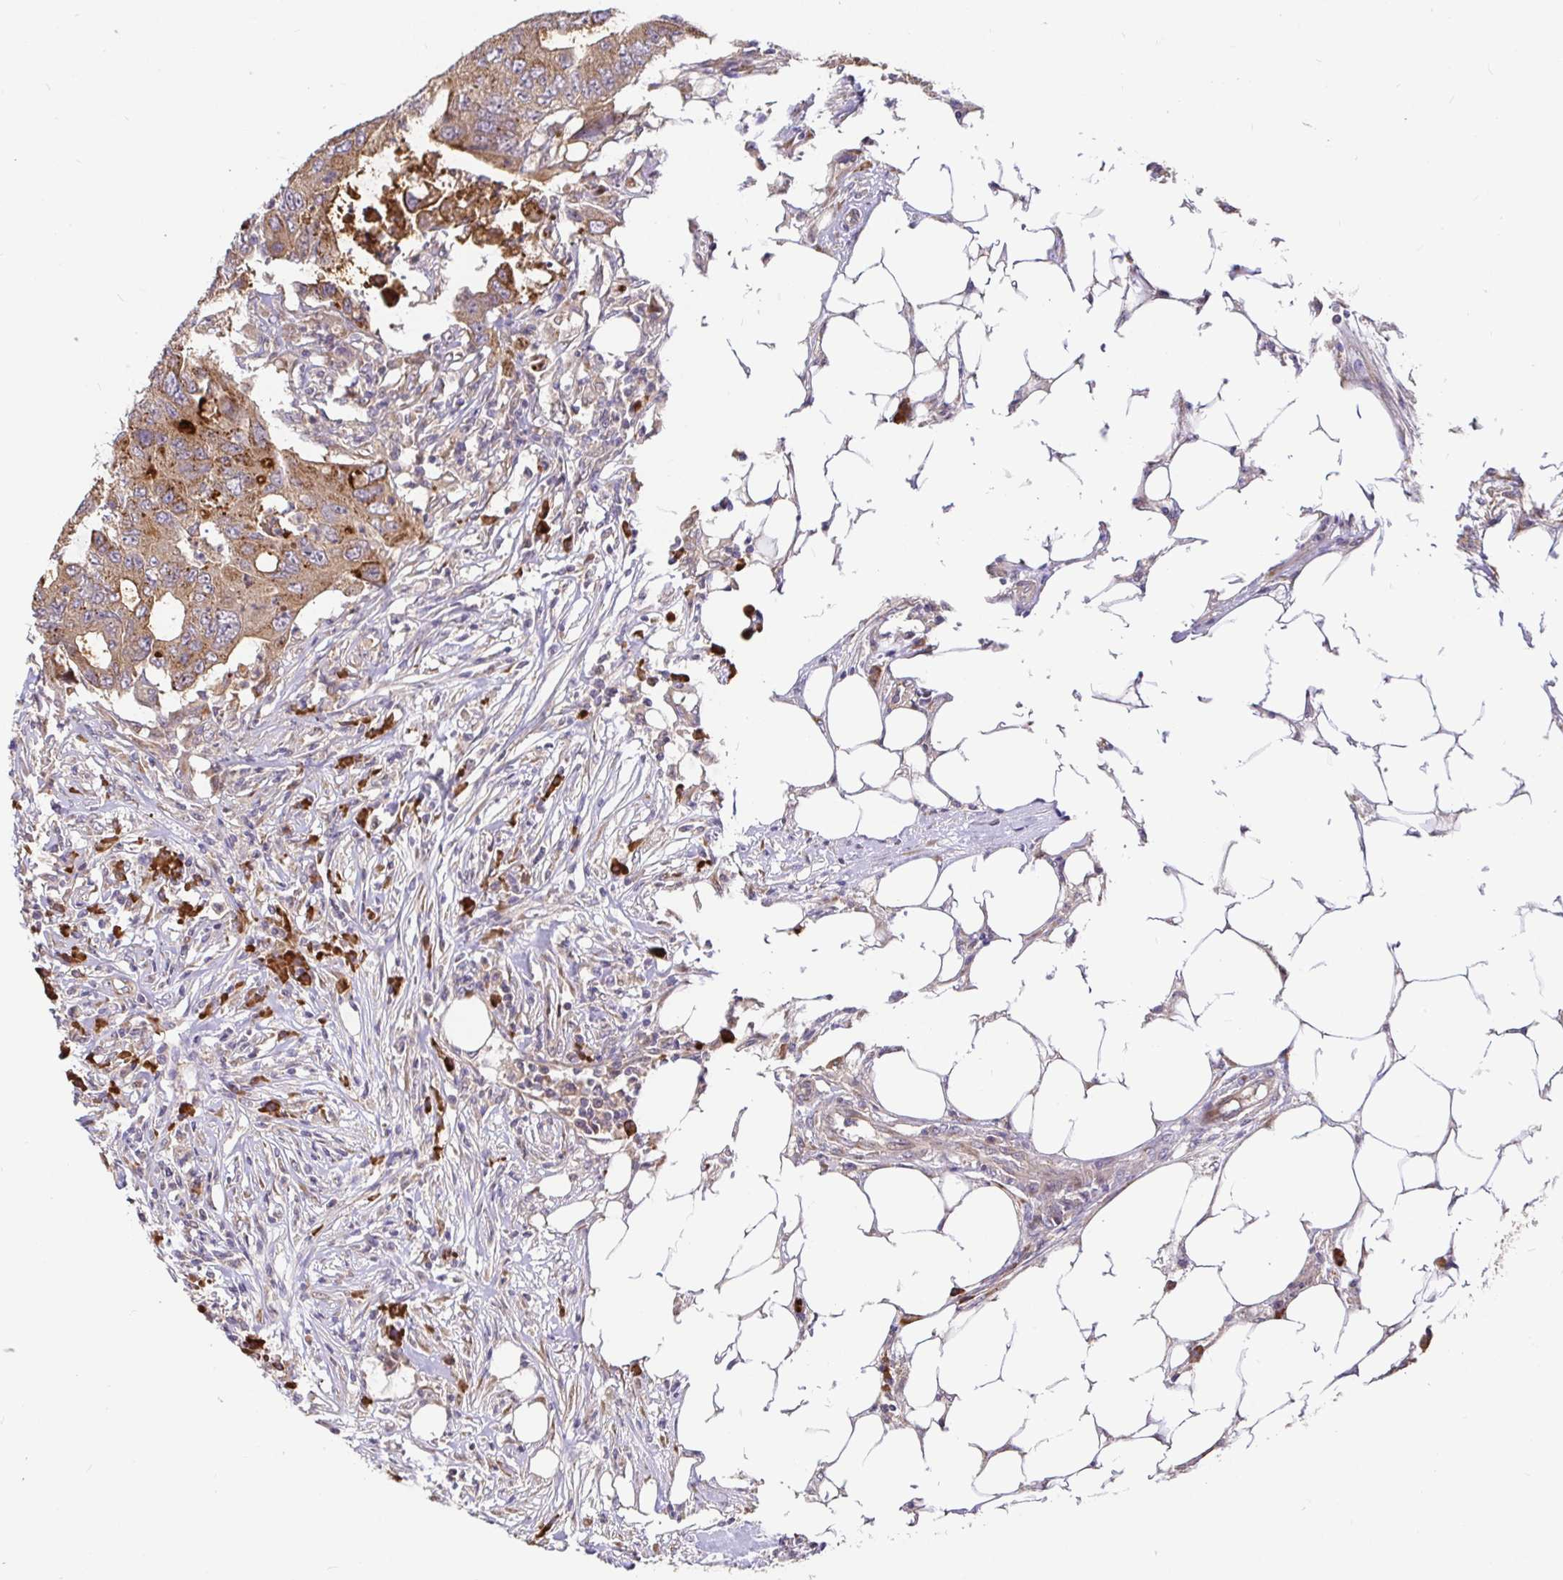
{"staining": {"intensity": "moderate", "quantity": ">75%", "location": "cytoplasmic/membranous"}, "tissue": "colorectal cancer", "cell_type": "Tumor cells", "image_type": "cancer", "snomed": [{"axis": "morphology", "description": "Adenocarcinoma, NOS"}, {"axis": "topography", "description": "Colon"}], "caption": "IHC staining of colorectal cancer (adenocarcinoma), which demonstrates medium levels of moderate cytoplasmic/membranous staining in approximately >75% of tumor cells indicating moderate cytoplasmic/membranous protein staining. The staining was performed using DAB (brown) for protein detection and nuclei were counterstained in hematoxylin (blue).", "gene": "ELP1", "patient": {"sex": "male", "age": 71}}